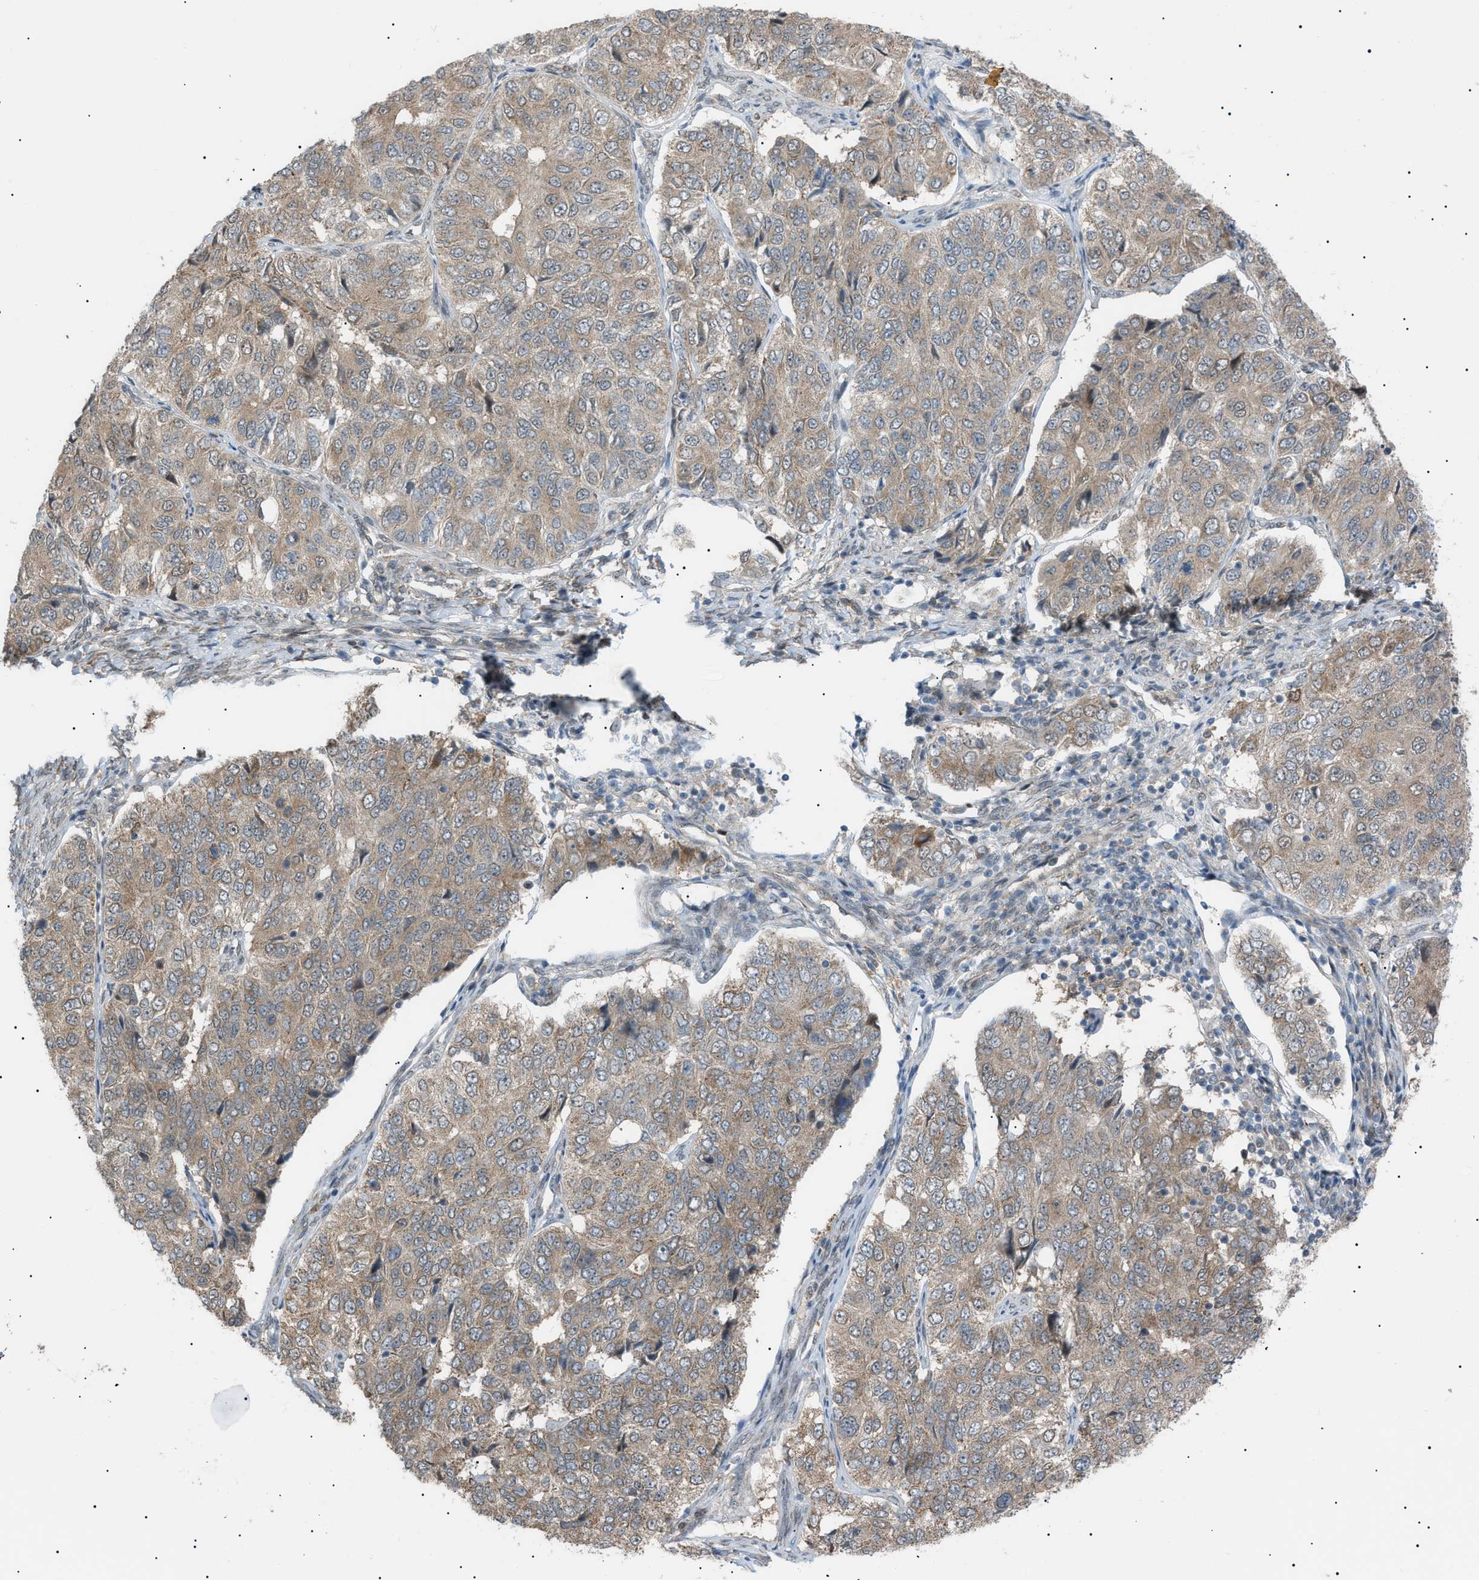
{"staining": {"intensity": "weak", "quantity": ">75%", "location": "cytoplasmic/membranous"}, "tissue": "ovarian cancer", "cell_type": "Tumor cells", "image_type": "cancer", "snomed": [{"axis": "morphology", "description": "Carcinoma, endometroid"}, {"axis": "topography", "description": "Ovary"}], "caption": "Immunohistochemistry image of neoplastic tissue: human ovarian cancer (endometroid carcinoma) stained using immunohistochemistry (IHC) demonstrates low levels of weak protein expression localized specifically in the cytoplasmic/membranous of tumor cells, appearing as a cytoplasmic/membranous brown color.", "gene": "LPIN2", "patient": {"sex": "female", "age": 51}}